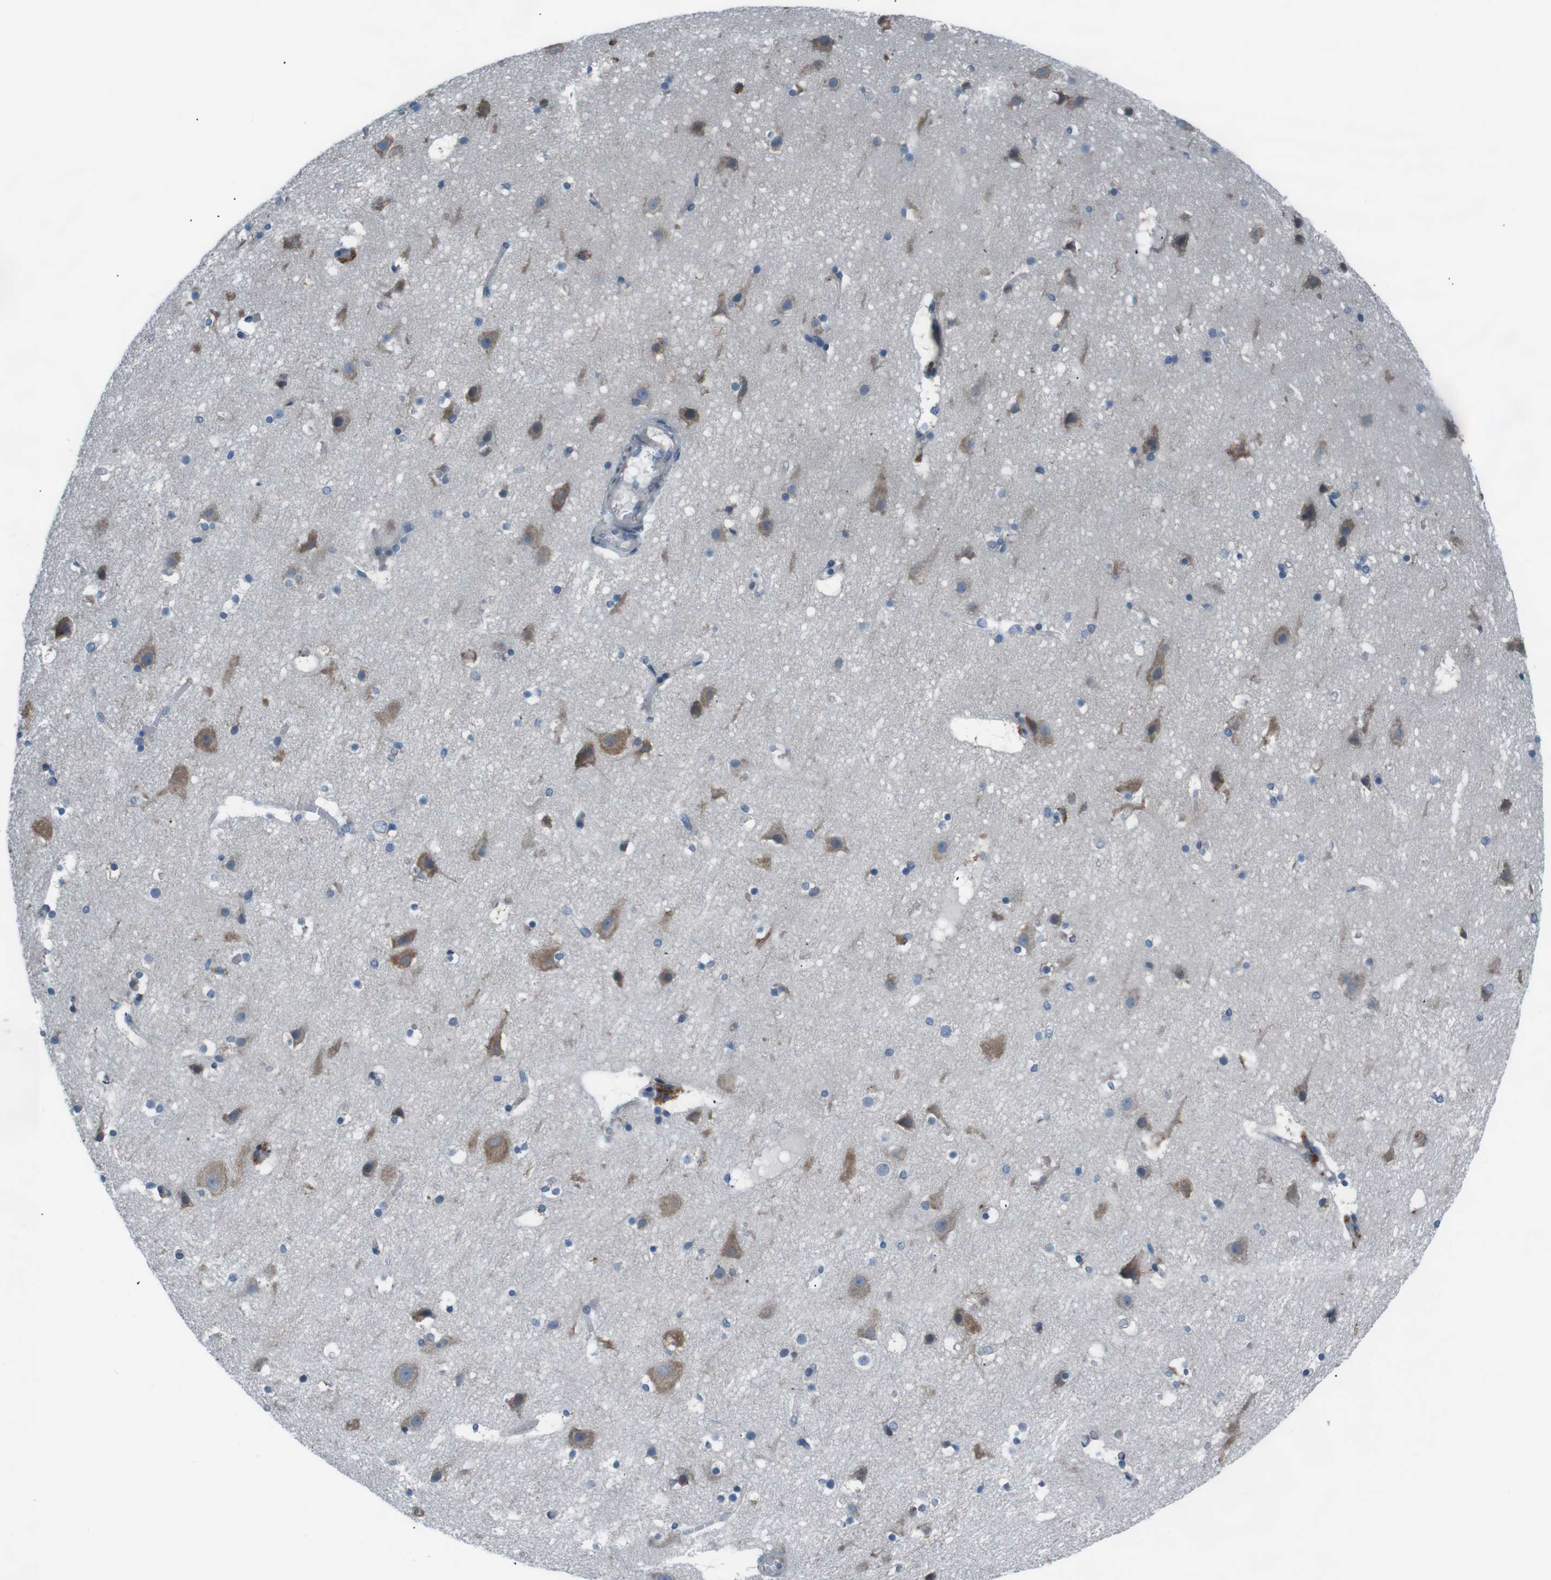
{"staining": {"intensity": "weak", "quantity": "<25%", "location": "cytoplasmic/membranous"}, "tissue": "cerebral cortex", "cell_type": "Endothelial cells", "image_type": "normal", "snomed": [{"axis": "morphology", "description": "Normal tissue, NOS"}, {"axis": "topography", "description": "Cerebral cortex"}], "caption": "High power microscopy histopathology image of an immunohistochemistry (IHC) histopathology image of normal cerebral cortex, revealing no significant expression in endothelial cells.", "gene": "SIGMAR1", "patient": {"sex": "male", "age": 45}}